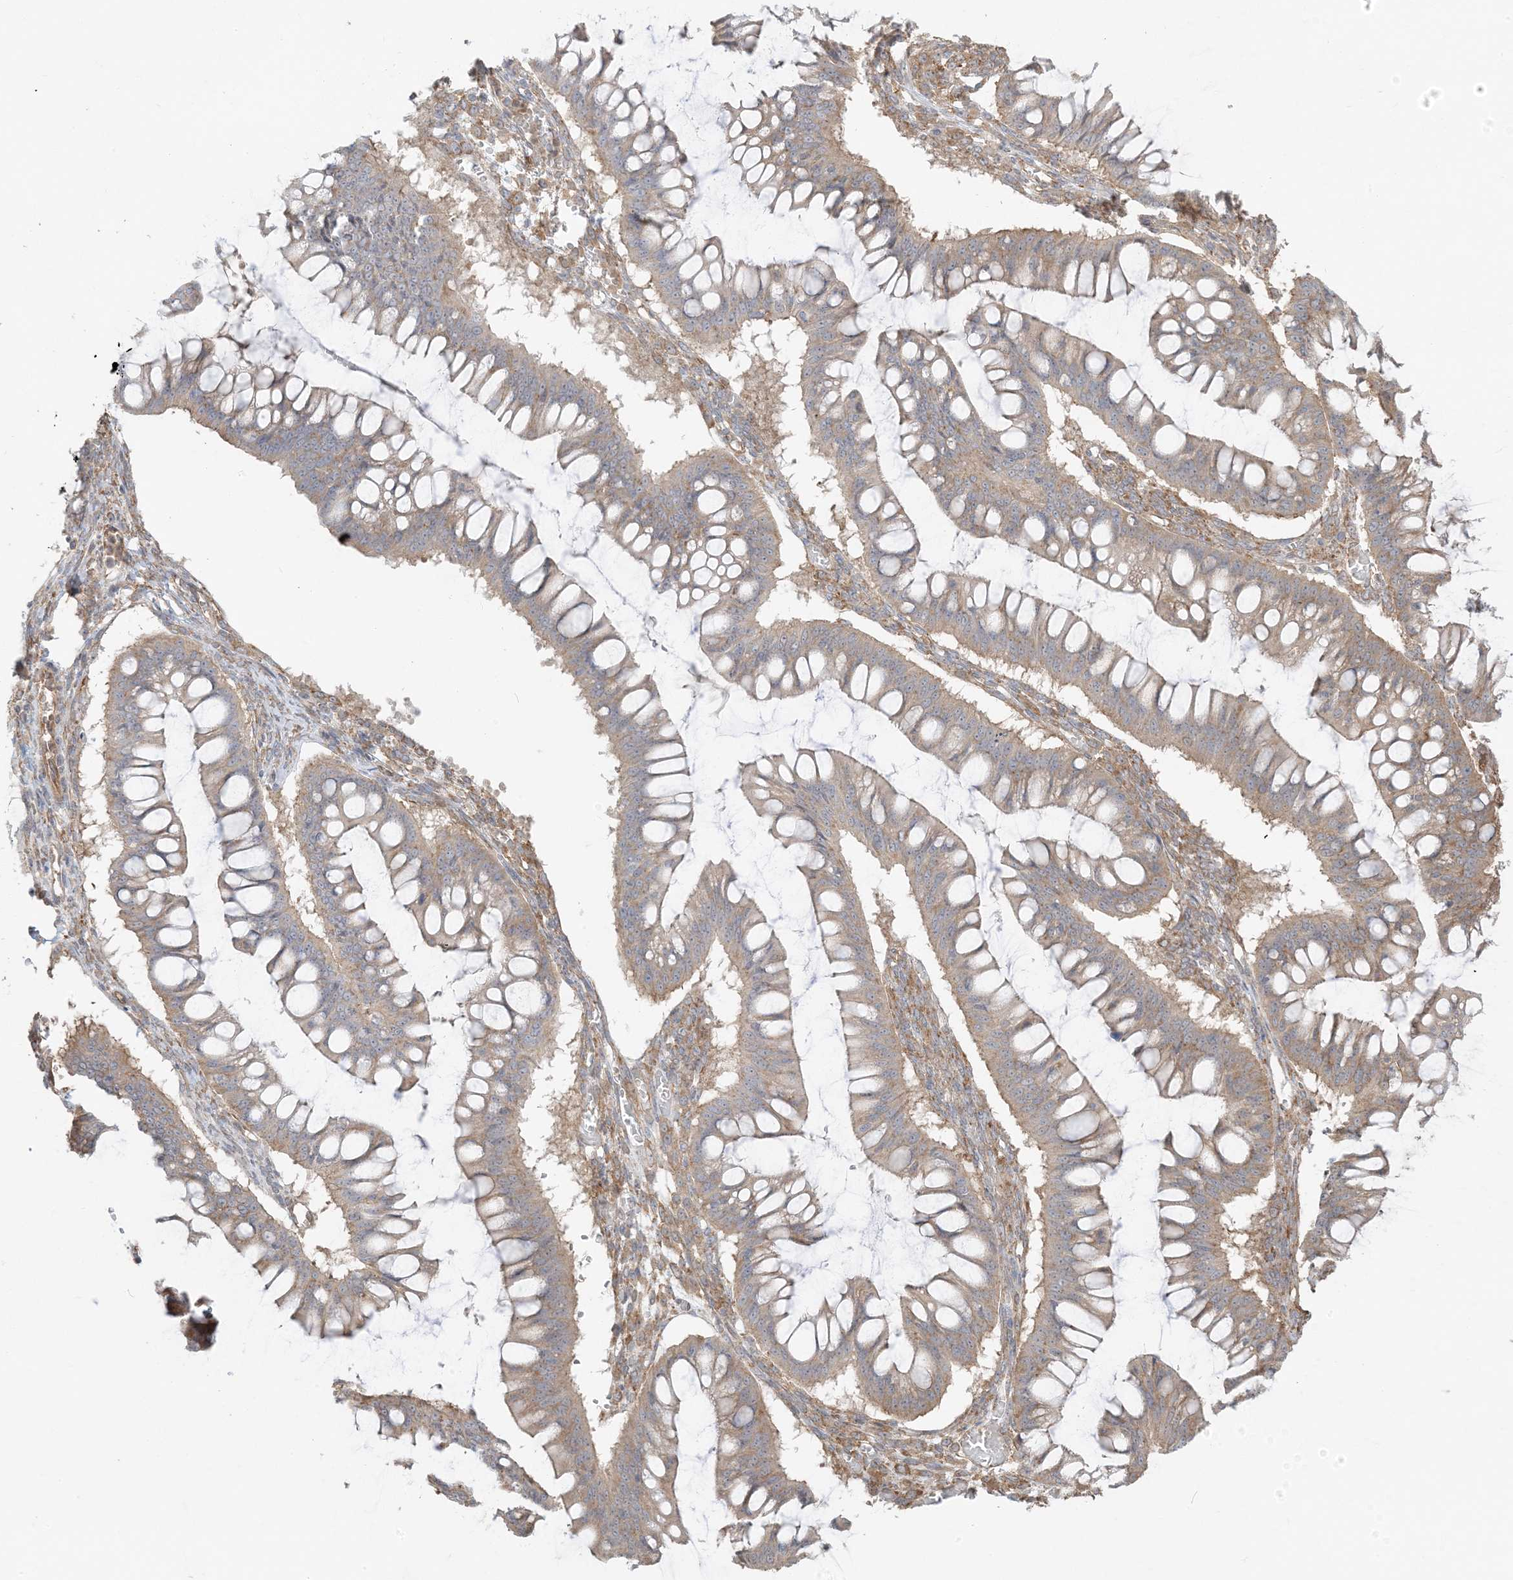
{"staining": {"intensity": "weak", "quantity": "25%-75%", "location": "cytoplasmic/membranous"}, "tissue": "ovarian cancer", "cell_type": "Tumor cells", "image_type": "cancer", "snomed": [{"axis": "morphology", "description": "Cystadenocarcinoma, mucinous, NOS"}, {"axis": "topography", "description": "Ovary"}], "caption": "Ovarian cancer (mucinous cystadenocarcinoma) stained with immunohistochemistry (IHC) exhibits weak cytoplasmic/membranous staining in about 25%-75% of tumor cells.", "gene": "UBAP2L", "patient": {"sex": "female", "age": 73}}